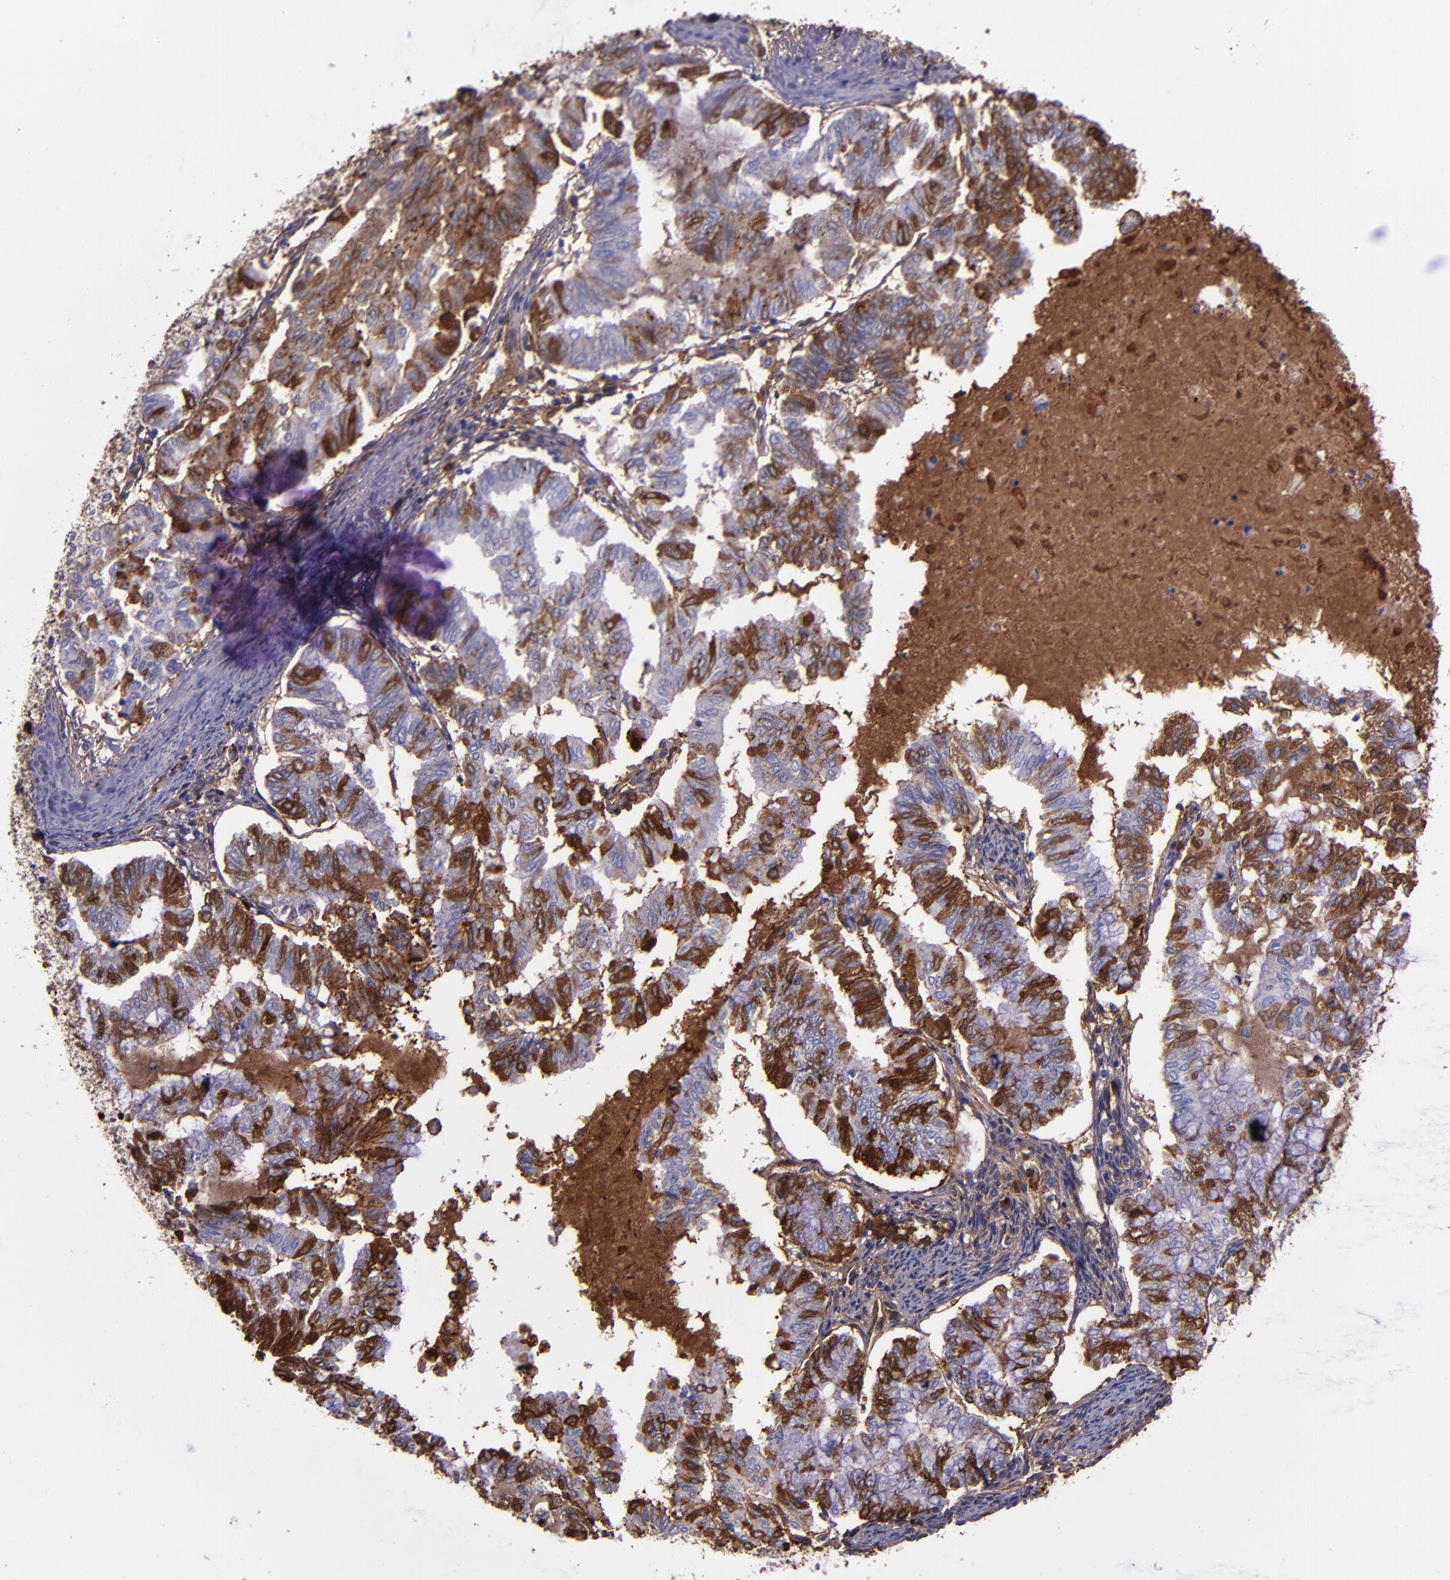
{"staining": {"intensity": "strong", "quantity": "25%-75%", "location": "cytoplasmic/membranous"}, "tissue": "endometrial cancer", "cell_type": "Tumor cells", "image_type": "cancer", "snomed": [{"axis": "morphology", "description": "Adenocarcinoma, NOS"}, {"axis": "topography", "description": "Endometrium"}], "caption": "This micrograph reveals adenocarcinoma (endometrial) stained with IHC to label a protein in brown. The cytoplasmic/membranous of tumor cells show strong positivity for the protein. Nuclei are counter-stained blue.", "gene": "A2M", "patient": {"sex": "female", "age": 79}}